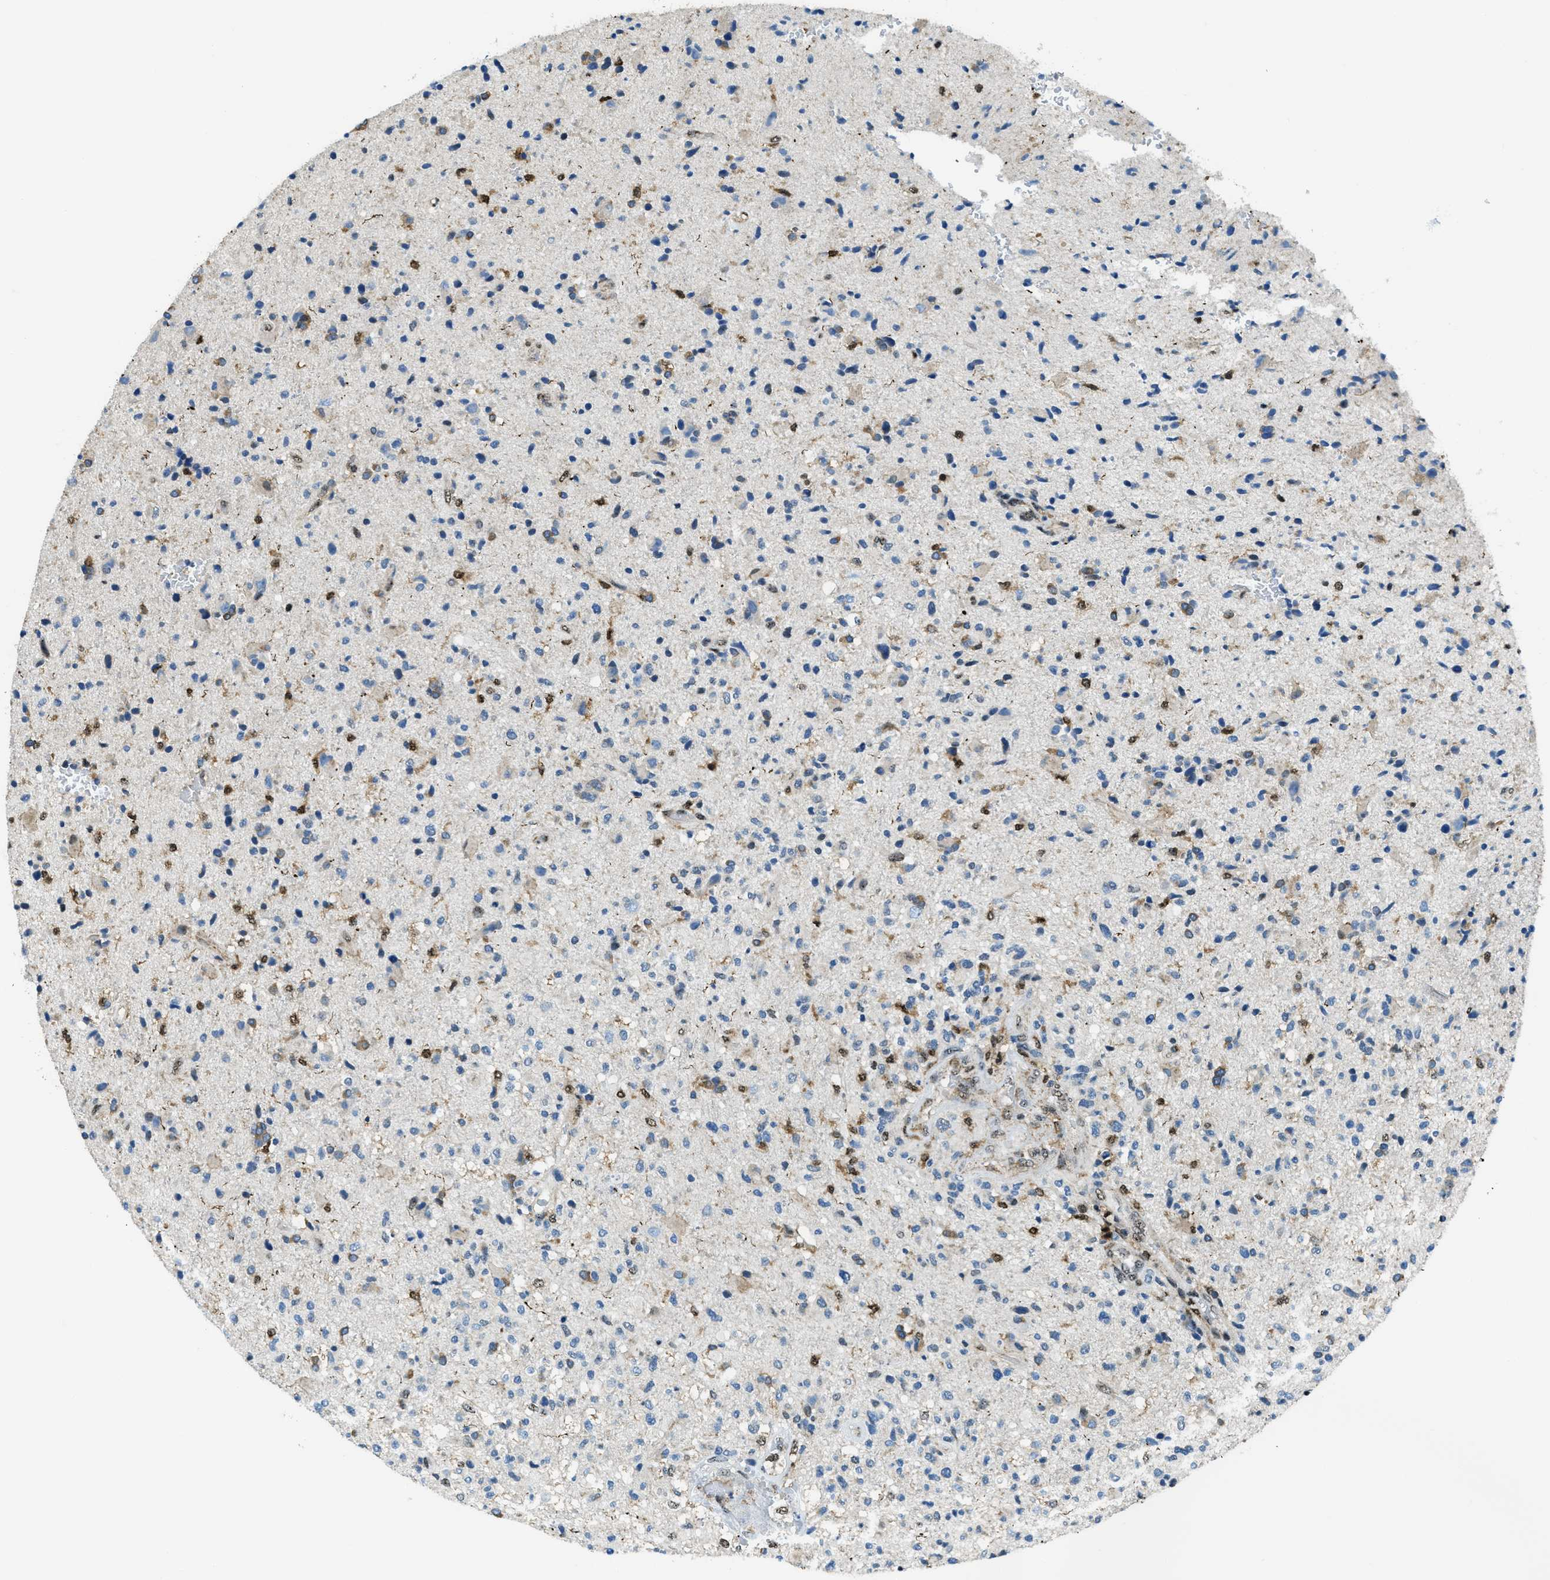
{"staining": {"intensity": "negative", "quantity": "none", "location": "none"}, "tissue": "glioma", "cell_type": "Tumor cells", "image_type": "cancer", "snomed": [{"axis": "morphology", "description": "Glioma, malignant, High grade"}, {"axis": "topography", "description": "Brain"}], "caption": "There is no significant staining in tumor cells of malignant glioma (high-grade).", "gene": "SP100", "patient": {"sex": "male", "age": 72}}